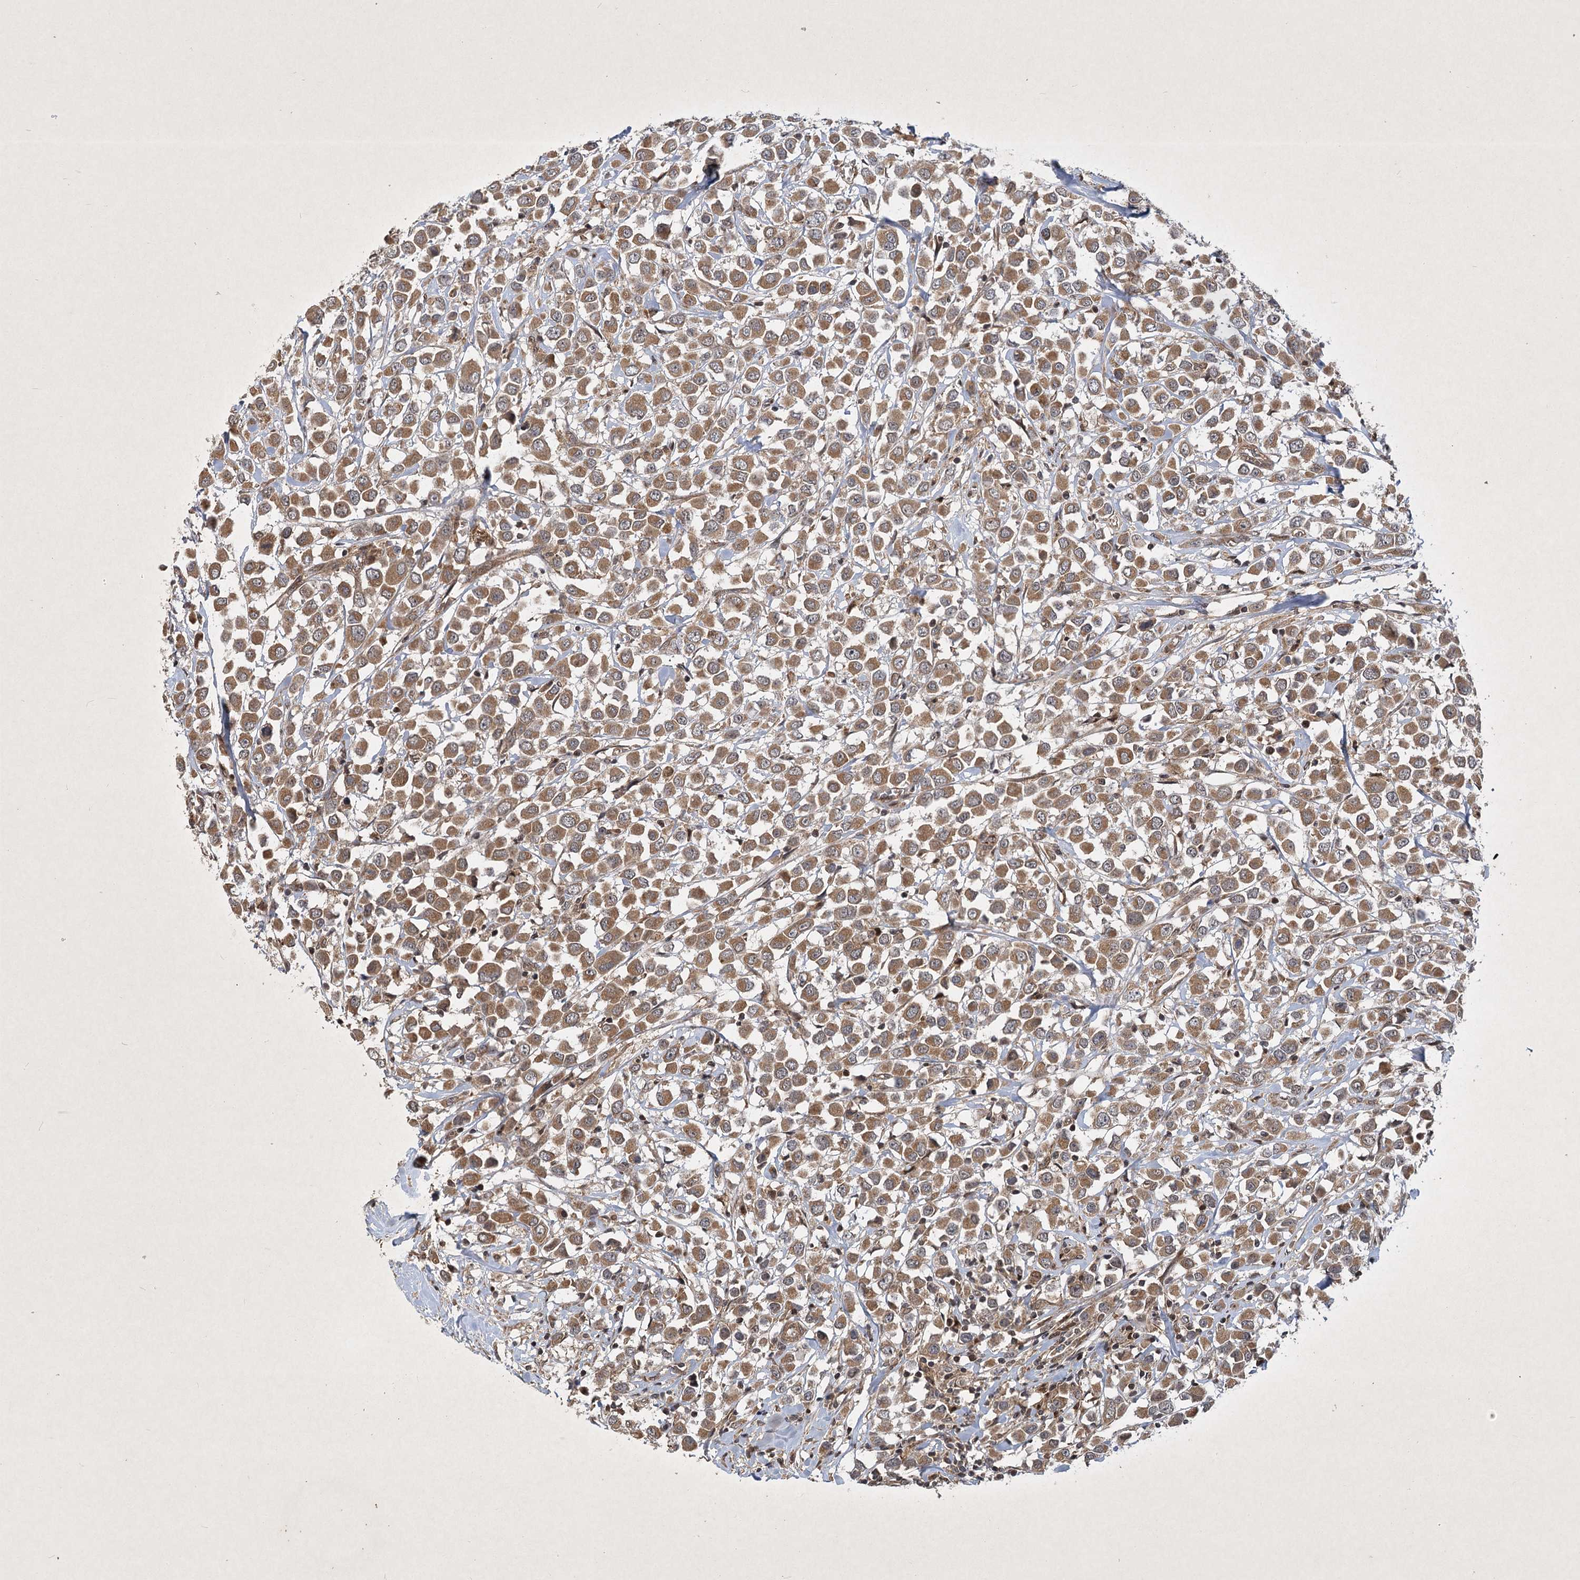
{"staining": {"intensity": "moderate", "quantity": ">75%", "location": "cytoplasmic/membranous"}, "tissue": "breast cancer", "cell_type": "Tumor cells", "image_type": "cancer", "snomed": [{"axis": "morphology", "description": "Duct carcinoma"}, {"axis": "topography", "description": "Breast"}], "caption": "This micrograph displays IHC staining of breast cancer, with medium moderate cytoplasmic/membranous staining in about >75% of tumor cells.", "gene": "INSIG2", "patient": {"sex": "female", "age": 61}}